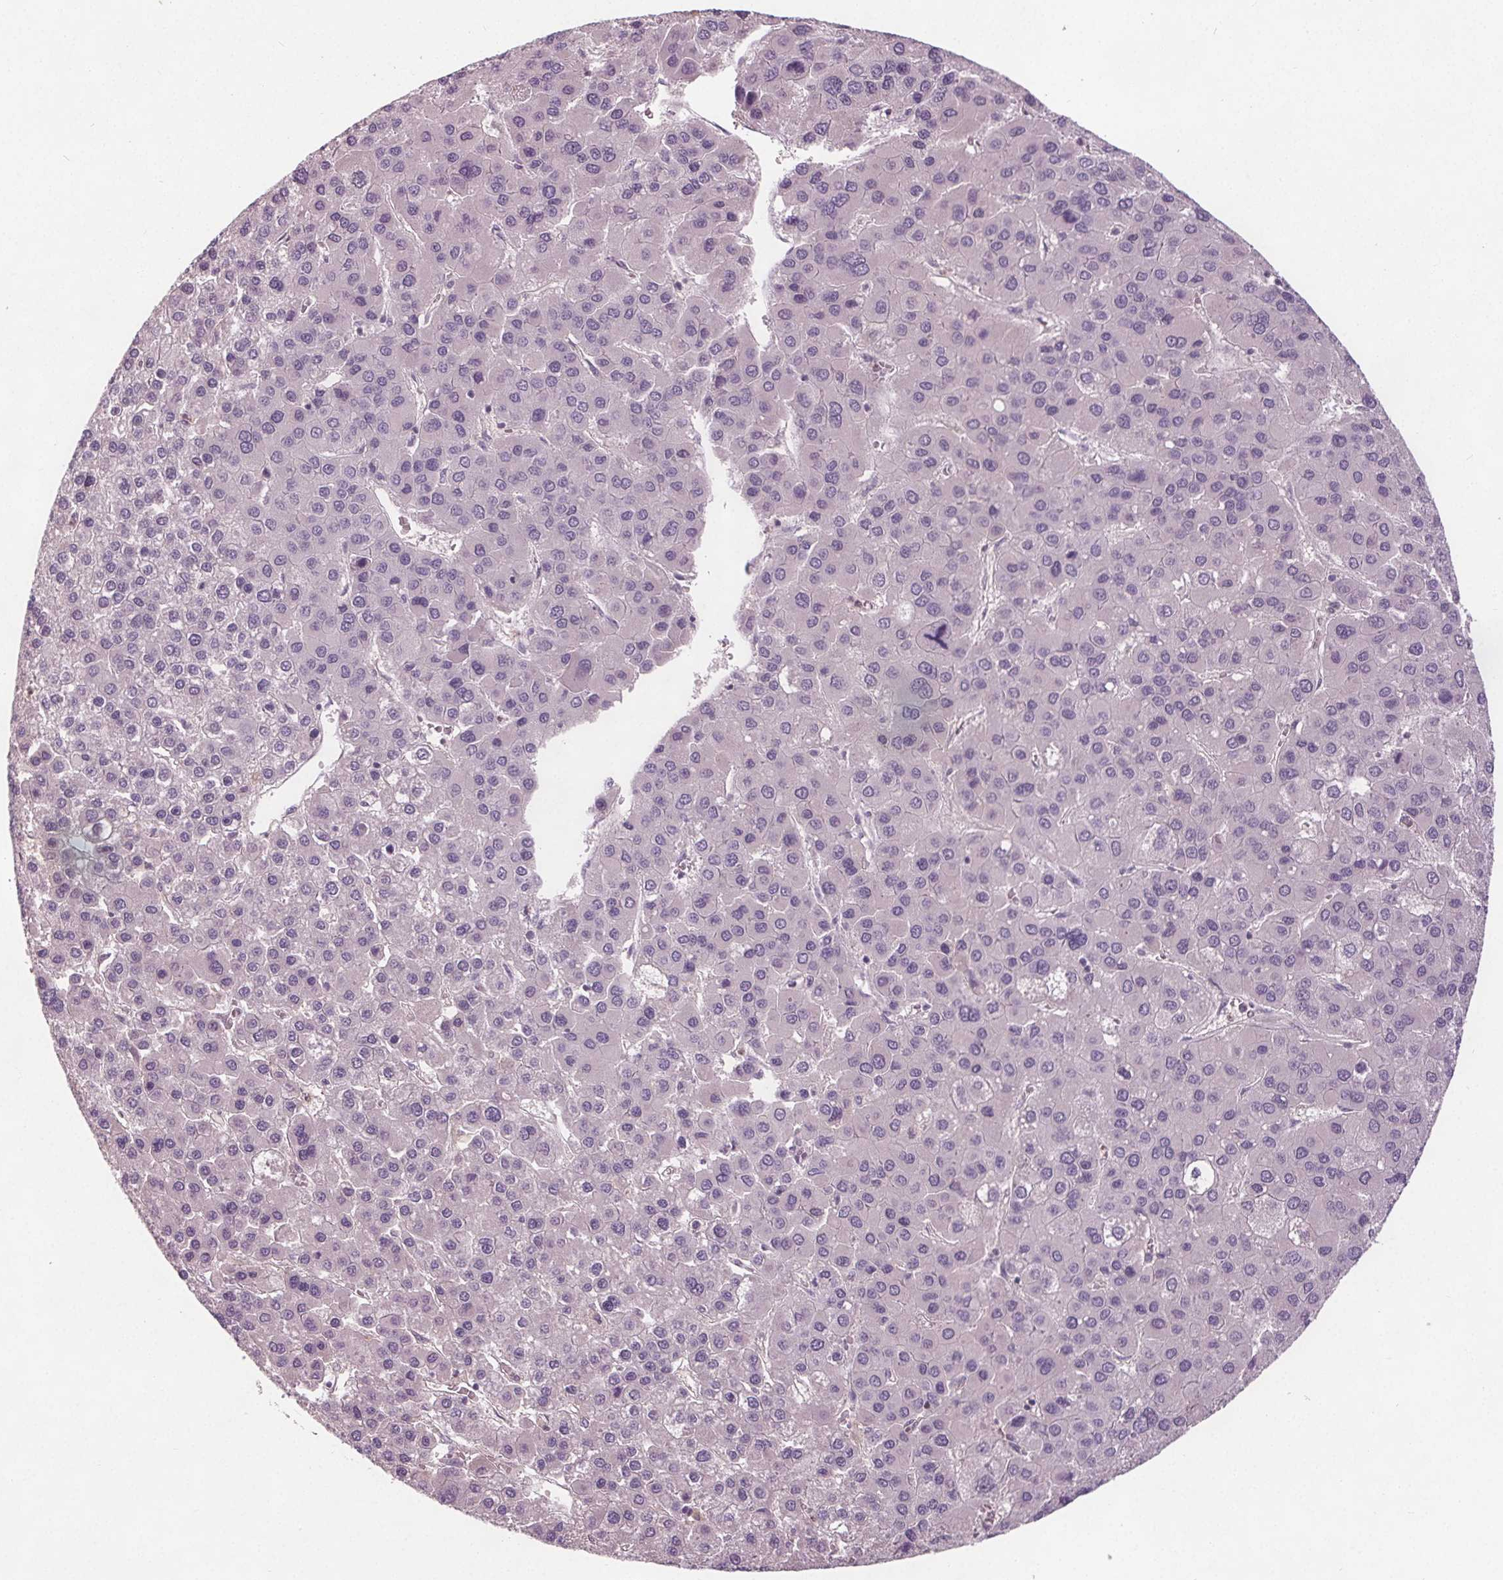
{"staining": {"intensity": "negative", "quantity": "none", "location": "none"}, "tissue": "liver cancer", "cell_type": "Tumor cells", "image_type": "cancer", "snomed": [{"axis": "morphology", "description": "Carcinoma, Hepatocellular, NOS"}, {"axis": "topography", "description": "Liver"}], "caption": "A histopathology image of hepatocellular carcinoma (liver) stained for a protein demonstrates no brown staining in tumor cells.", "gene": "PDGFD", "patient": {"sex": "female", "age": 41}}